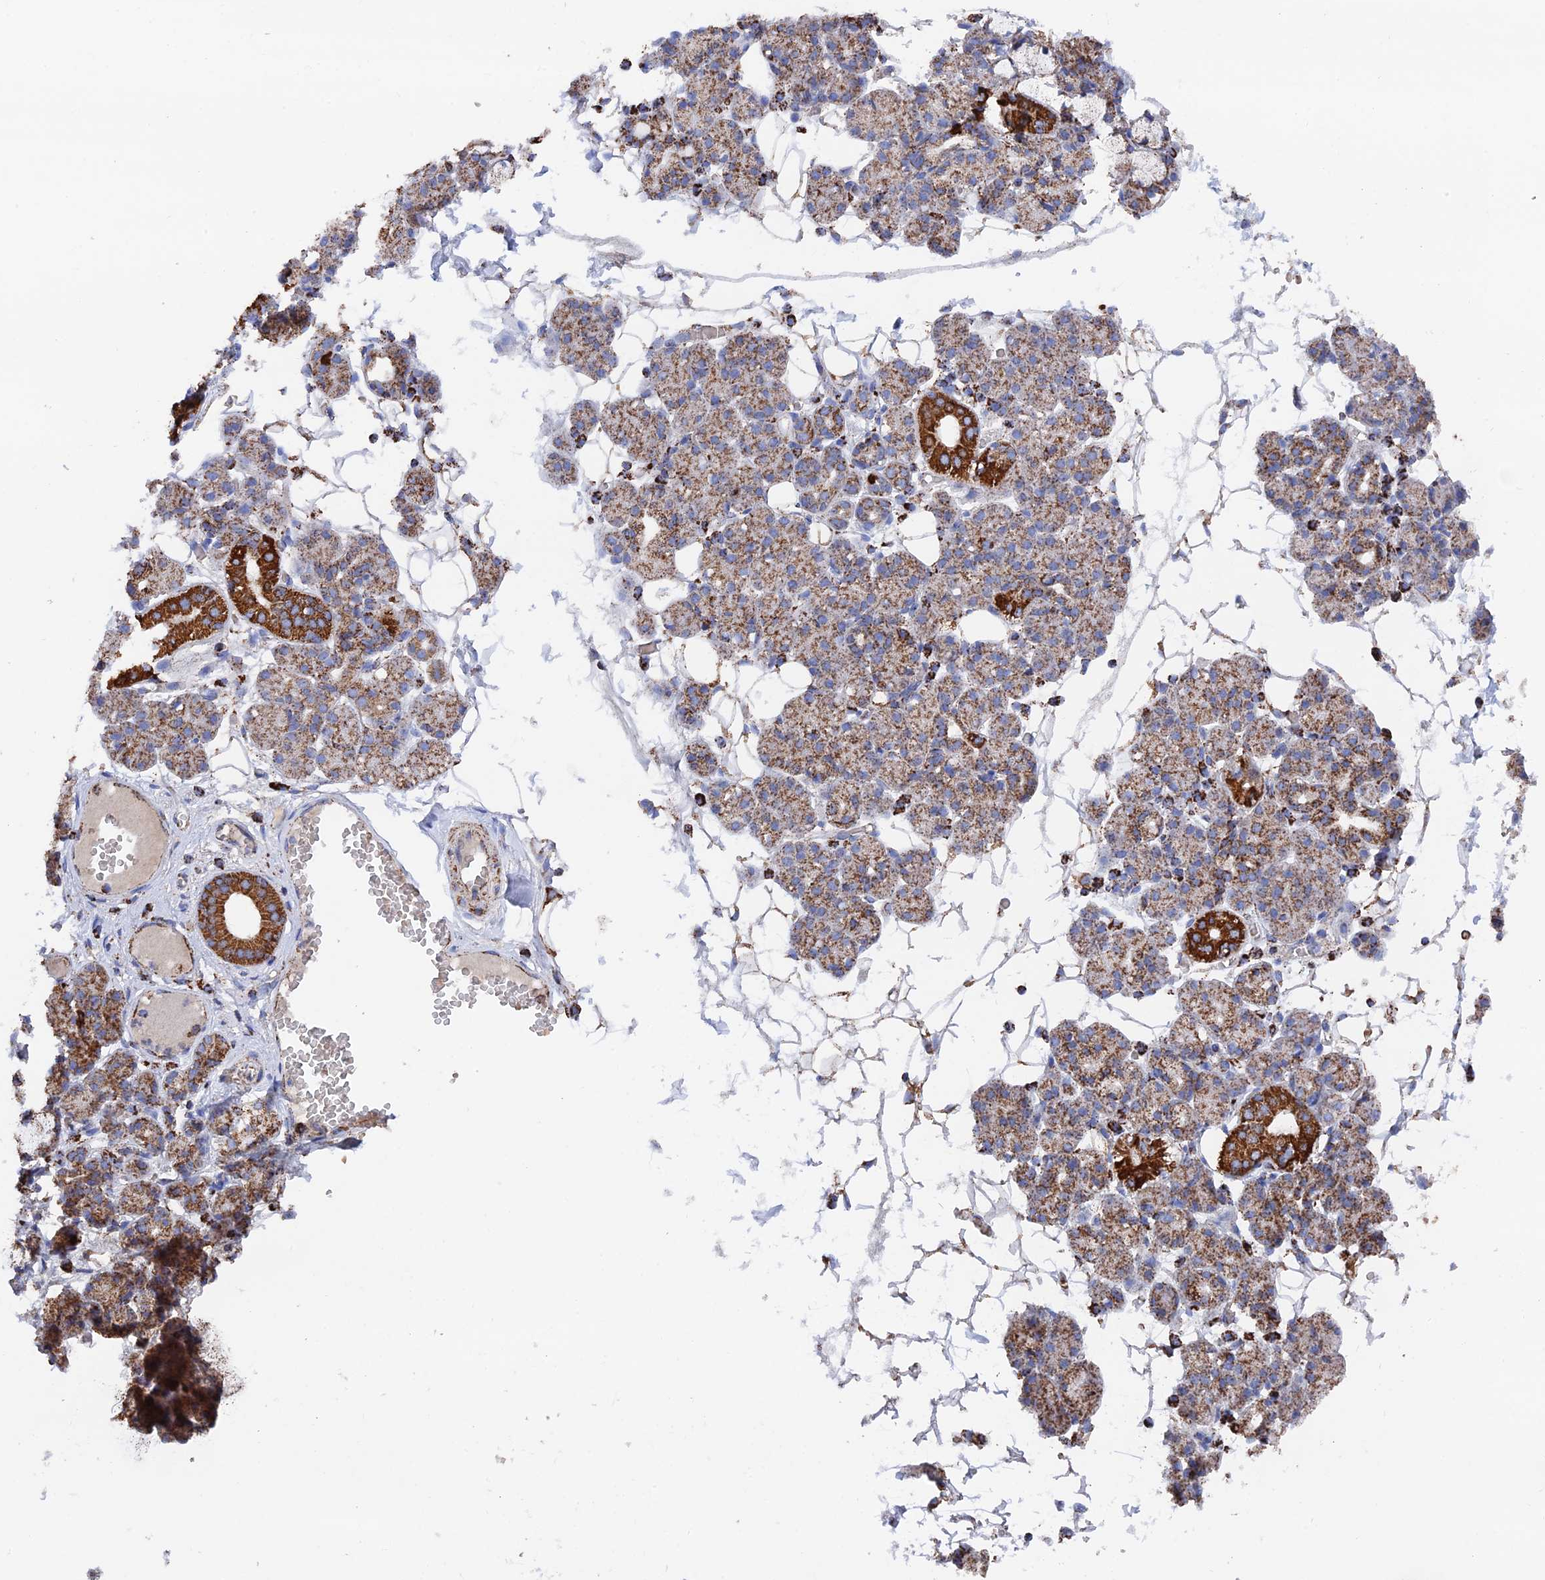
{"staining": {"intensity": "strong", "quantity": "25%-75%", "location": "cytoplasmic/membranous"}, "tissue": "salivary gland", "cell_type": "Glandular cells", "image_type": "normal", "snomed": [{"axis": "morphology", "description": "Normal tissue, NOS"}, {"axis": "topography", "description": "Salivary gland"}], "caption": "A photomicrograph showing strong cytoplasmic/membranous positivity in about 25%-75% of glandular cells in unremarkable salivary gland, as visualized by brown immunohistochemical staining.", "gene": "HAUS8", "patient": {"sex": "male", "age": 63}}